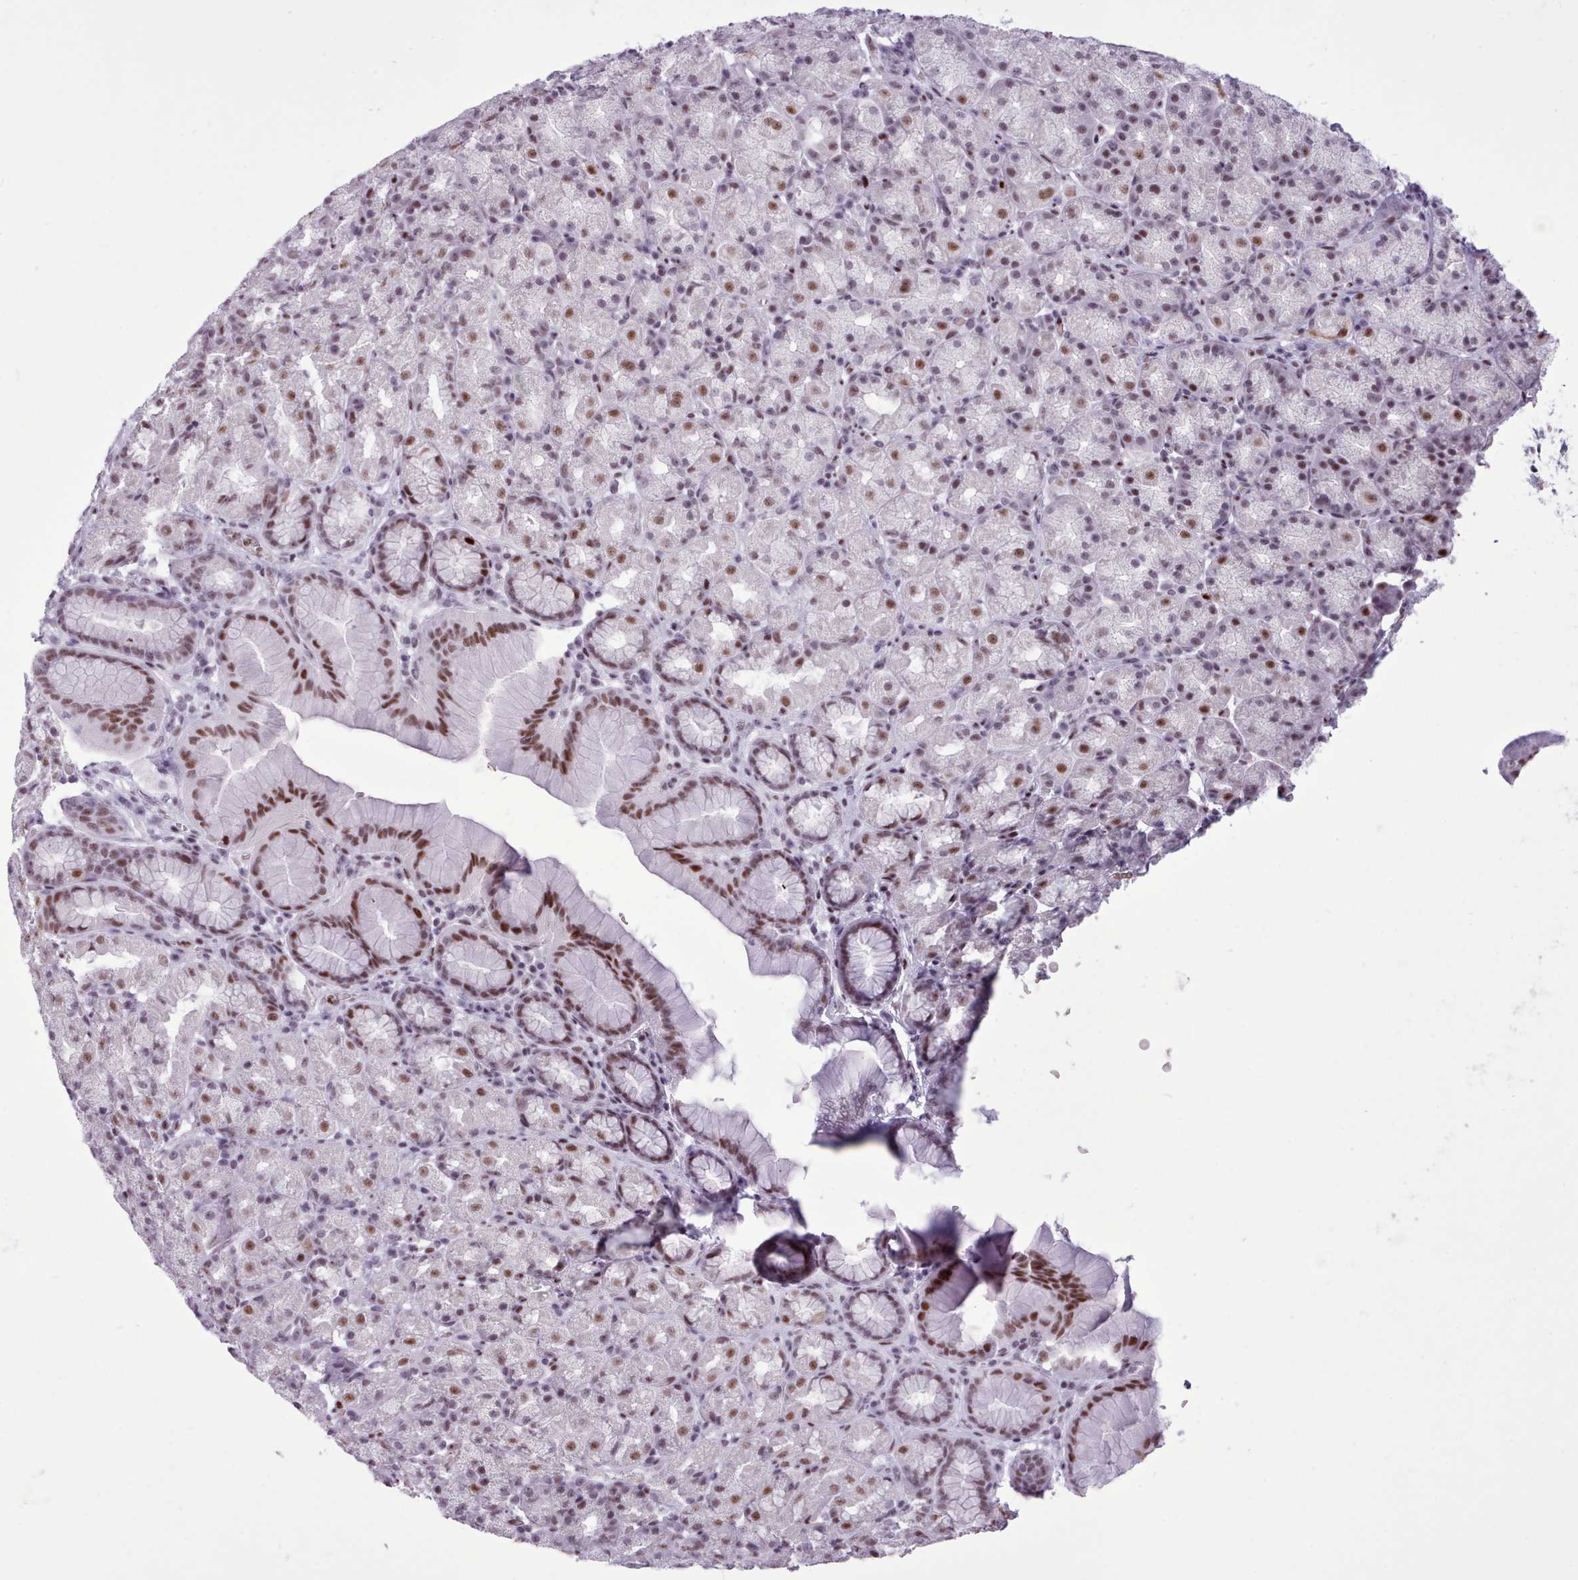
{"staining": {"intensity": "strong", "quantity": "25%-75%", "location": "nuclear"}, "tissue": "stomach", "cell_type": "Glandular cells", "image_type": "normal", "snomed": [{"axis": "morphology", "description": "Normal tissue, NOS"}, {"axis": "topography", "description": "Stomach, upper"}, {"axis": "topography", "description": "Stomach"}], "caption": "DAB immunohistochemical staining of benign human stomach reveals strong nuclear protein positivity in approximately 25%-75% of glandular cells.", "gene": "SRSF4", "patient": {"sex": "male", "age": 68}}